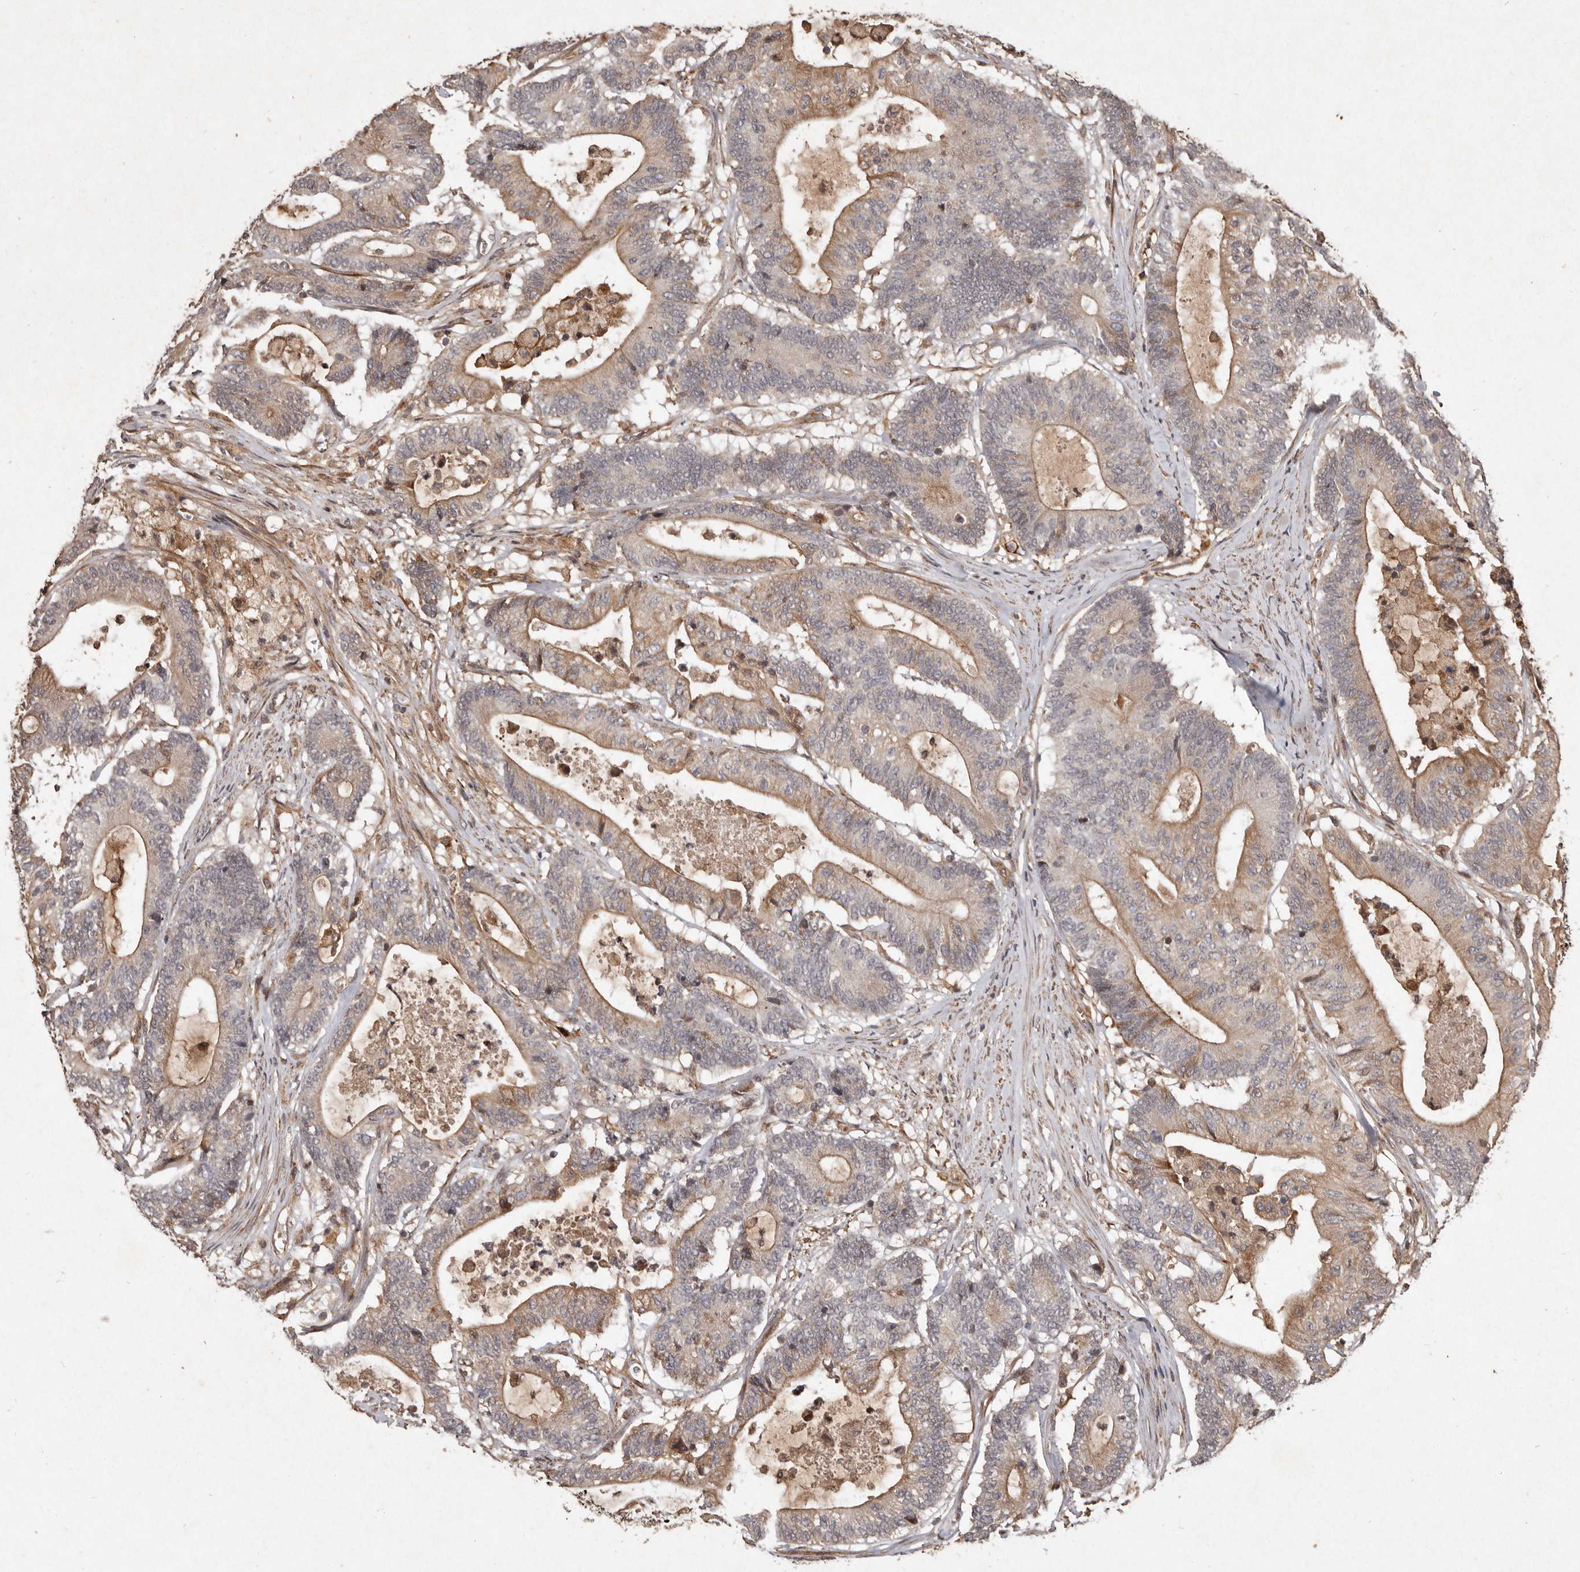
{"staining": {"intensity": "moderate", "quantity": "25%-75%", "location": "cytoplasmic/membranous"}, "tissue": "colorectal cancer", "cell_type": "Tumor cells", "image_type": "cancer", "snomed": [{"axis": "morphology", "description": "Adenocarcinoma, NOS"}, {"axis": "topography", "description": "Colon"}], "caption": "This is a photomicrograph of immunohistochemistry staining of adenocarcinoma (colorectal), which shows moderate positivity in the cytoplasmic/membranous of tumor cells.", "gene": "SEMA3A", "patient": {"sex": "female", "age": 84}}